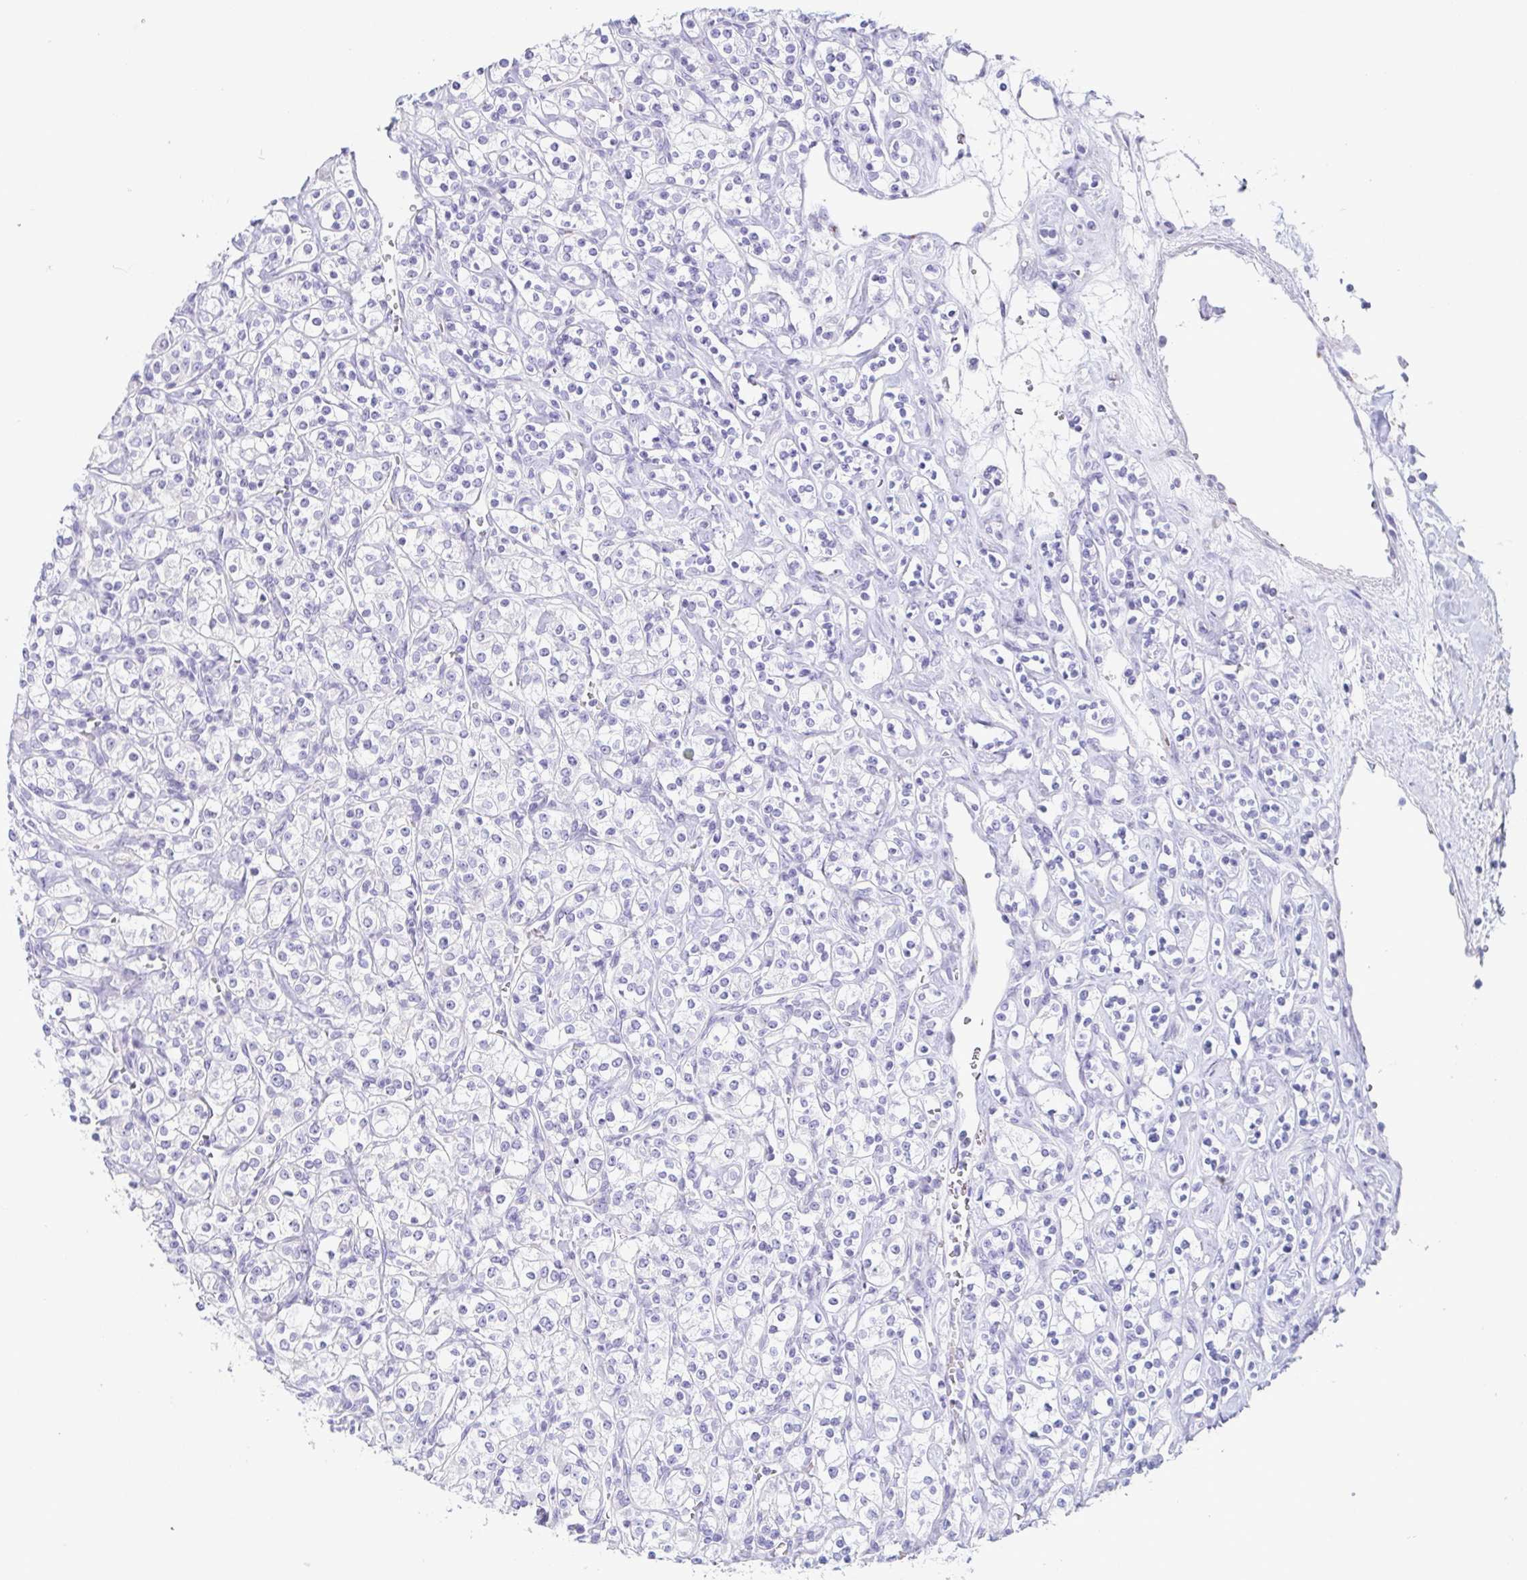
{"staining": {"intensity": "negative", "quantity": "none", "location": "none"}, "tissue": "renal cancer", "cell_type": "Tumor cells", "image_type": "cancer", "snomed": [{"axis": "morphology", "description": "Adenocarcinoma, NOS"}, {"axis": "topography", "description": "Kidney"}], "caption": "Tumor cells show no significant protein expression in adenocarcinoma (renal).", "gene": "LDLRAD1", "patient": {"sex": "male", "age": 77}}